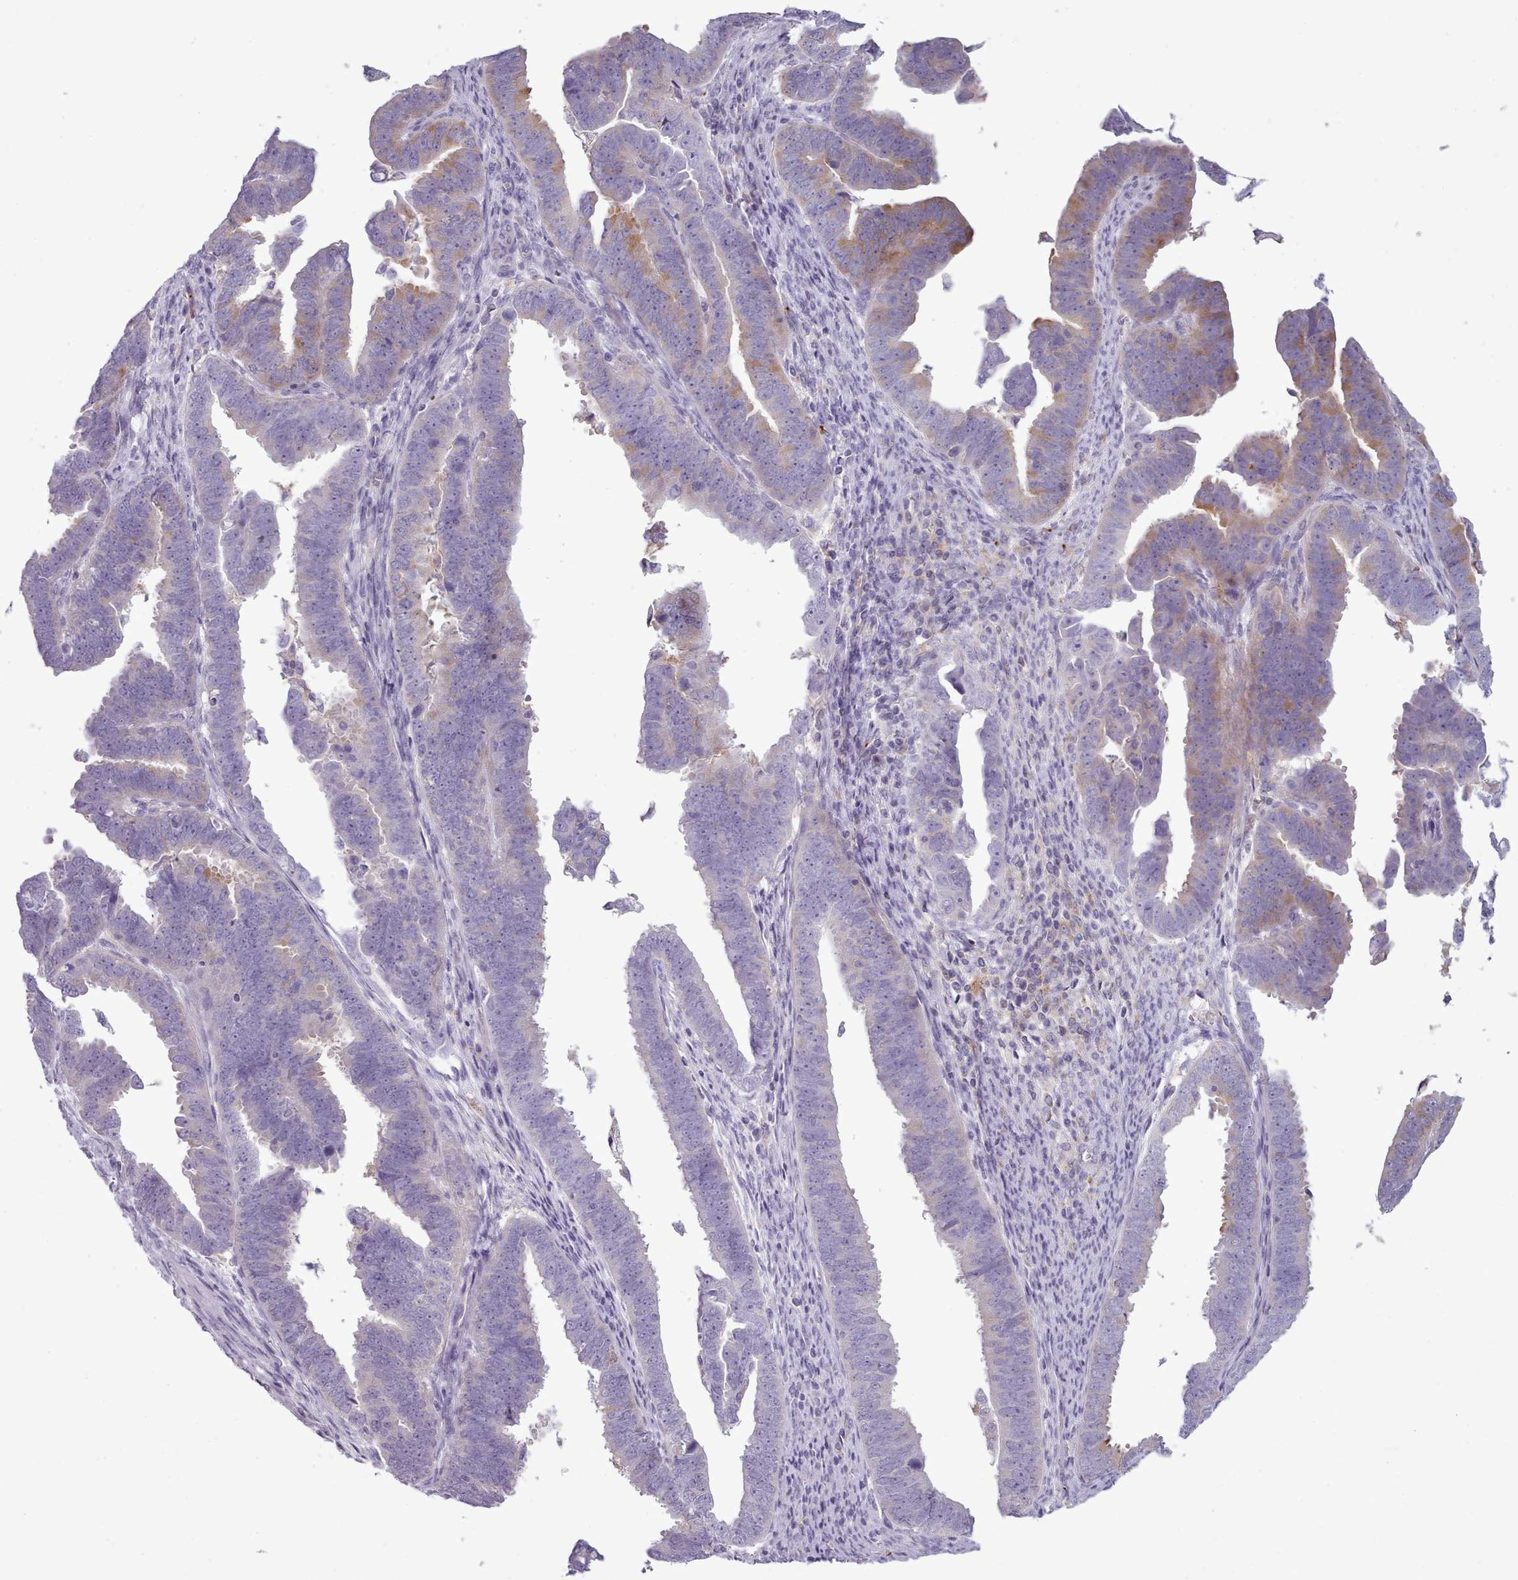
{"staining": {"intensity": "moderate", "quantity": "<25%", "location": "cytoplasmic/membranous"}, "tissue": "endometrial cancer", "cell_type": "Tumor cells", "image_type": "cancer", "snomed": [{"axis": "morphology", "description": "Adenocarcinoma, NOS"}, {"axis": "topography", "description": "Endometrium"}], "caption": "The image reveals immunohistochemical staining of adenocarcinoma (endometrial). There is moderate cytoplasmic/membranous expression is appreciated in approximately <25% of tumor cells. The protein of interest is shown in brown color, while the nuclei are stained blue.", "gene": "NDST2", "patient": {"sex": "female", "age": 75}}